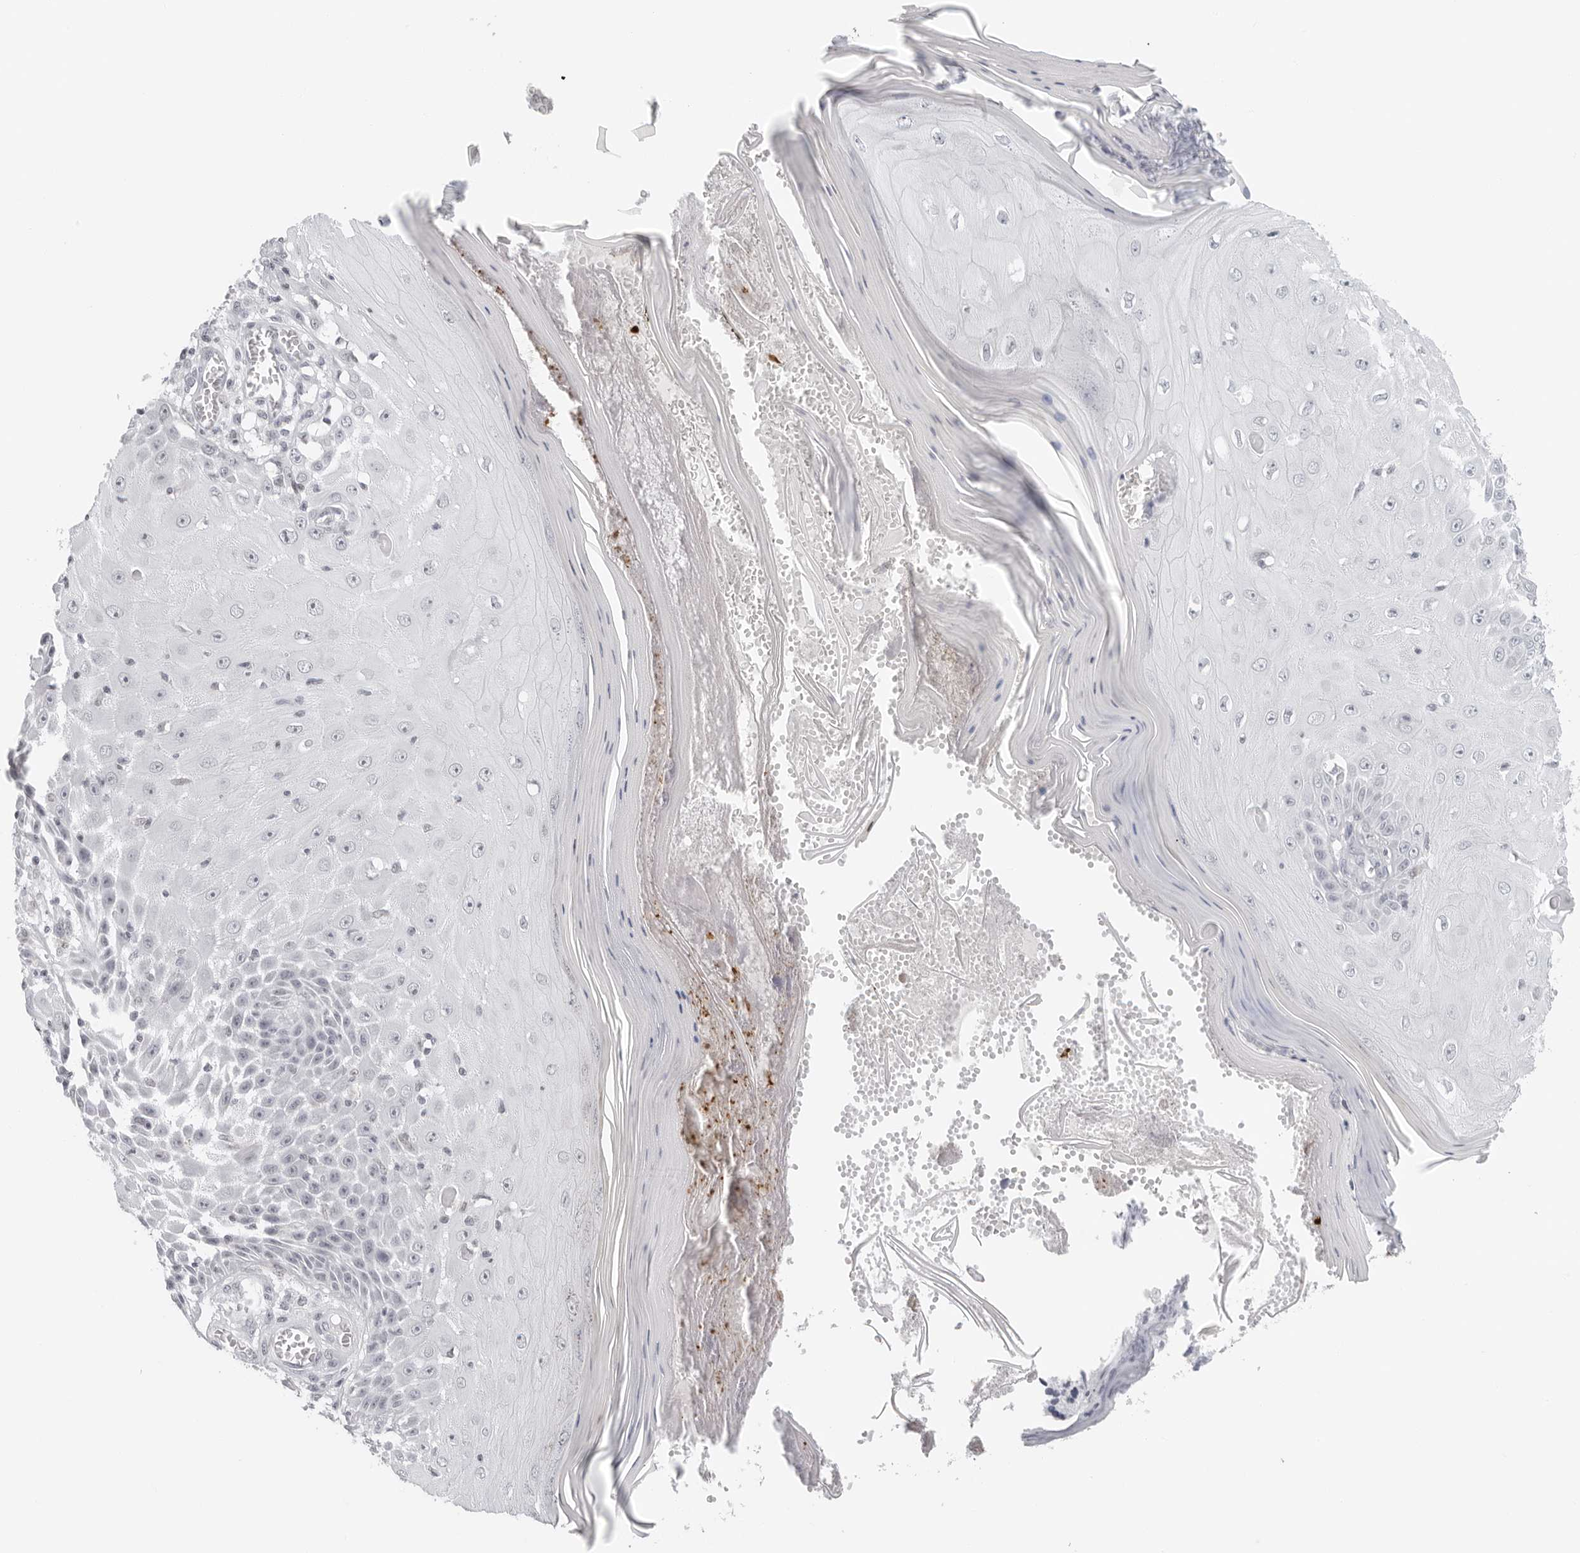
{"staining": {"intensity": "negative", "quantity": "none", "location": "none"}, "tissue": "skin cancer", "cell_type": "Tumor cells", "image_type": "cancer", "snomed": [{"axis": "morphology", "description": "Squamous cell carcinoma, NOS"}, {"axis": "topography", "description": "Skin"}], "caption": "Immunohistochemistry photomicrograph of human squamous cell carcinoma (skin) stained for a protein (brown), which demonstrates no positivity in tumor cells.", "gene": "FLG2", "patient": {"sex": "female", "age": 73}}